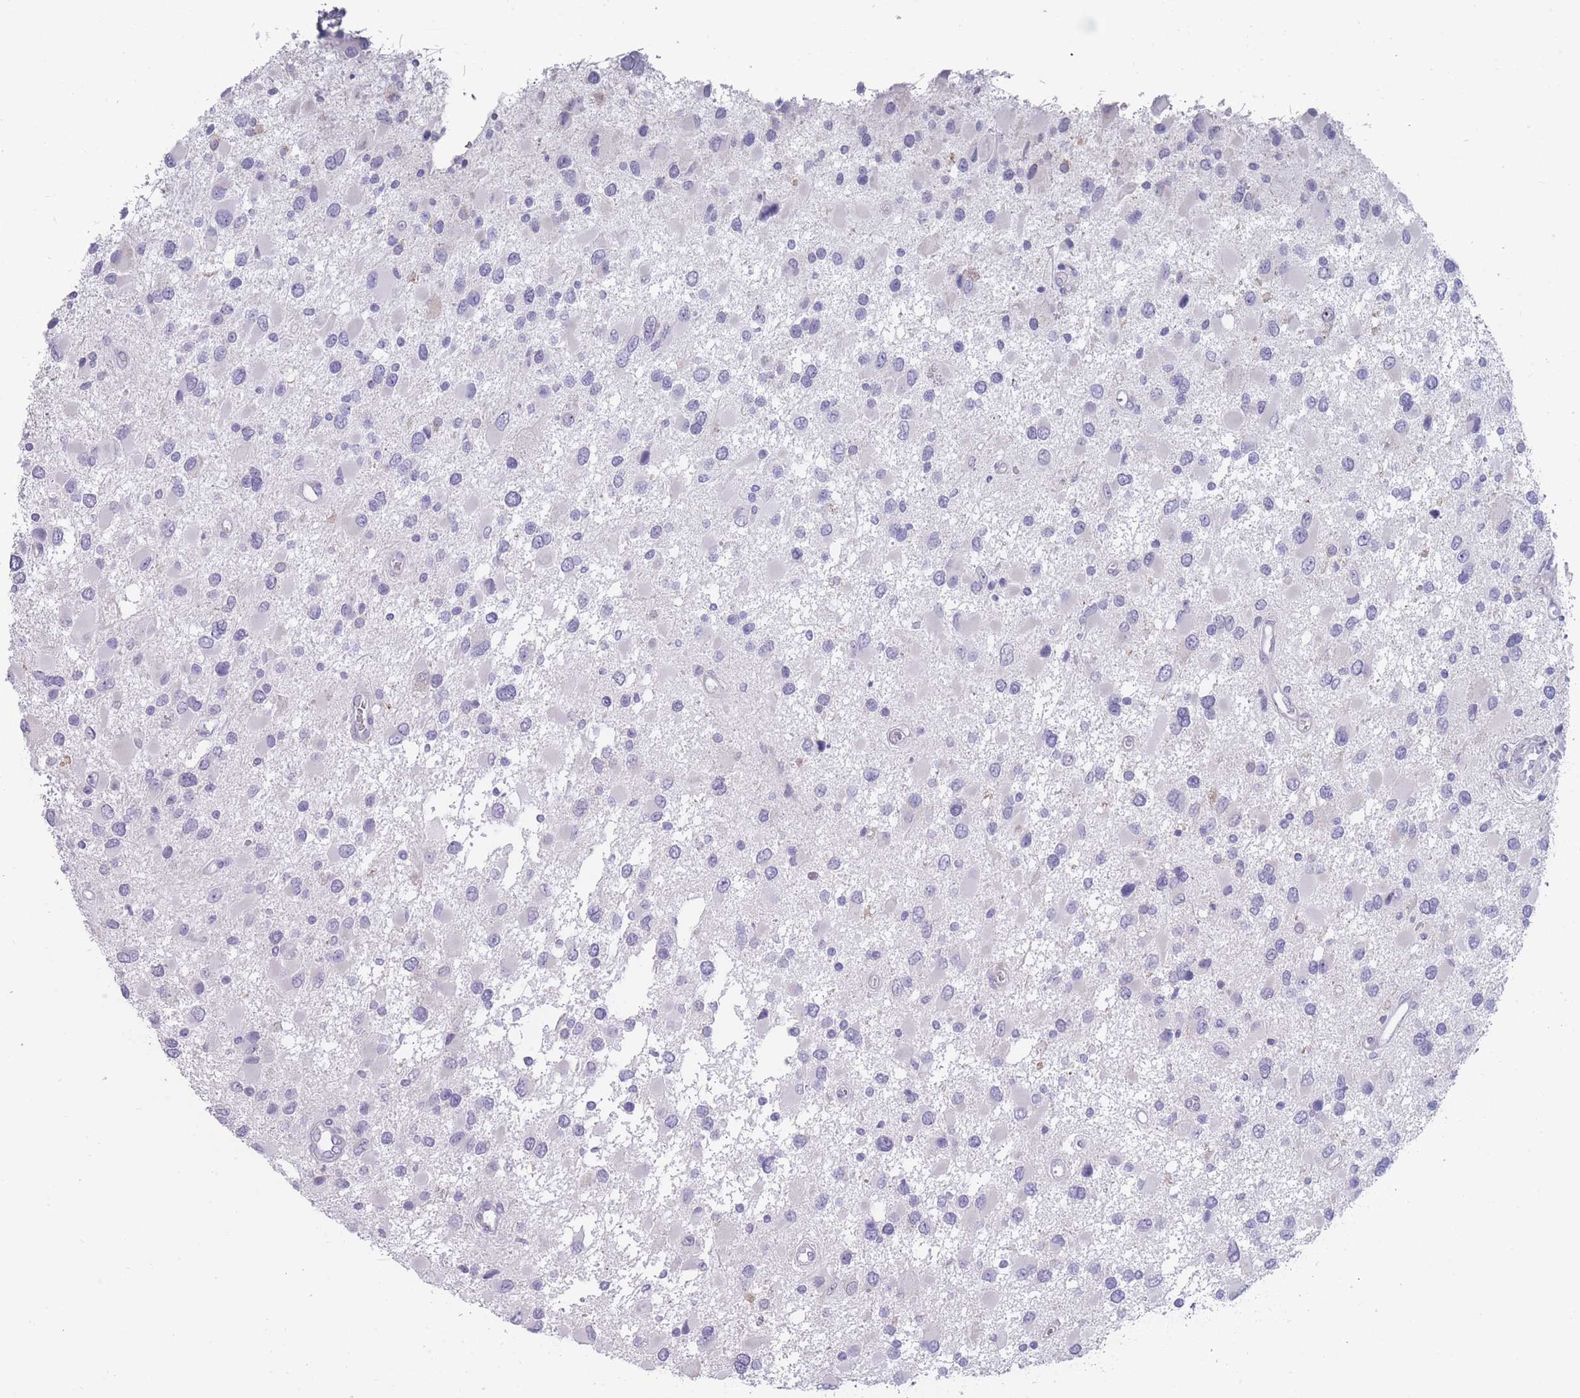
{"staining": {"intensity": "negative", "quantity": "none", "location": "none"}, "tissue": "glioma", "cell_type": "Tumor cells", "image_type": "cancer", "snomed": [{"axis": "morphology", "description": "Glioma, malignant, High grade"}, {"axis": "topography", "description": "Brain"}], "caption": "A histopathology image of human malignant high-grade glioma is negative for staining in tumor cells.", "gene": "PIGU", "patient": {"sex": "male", "age": 53}}